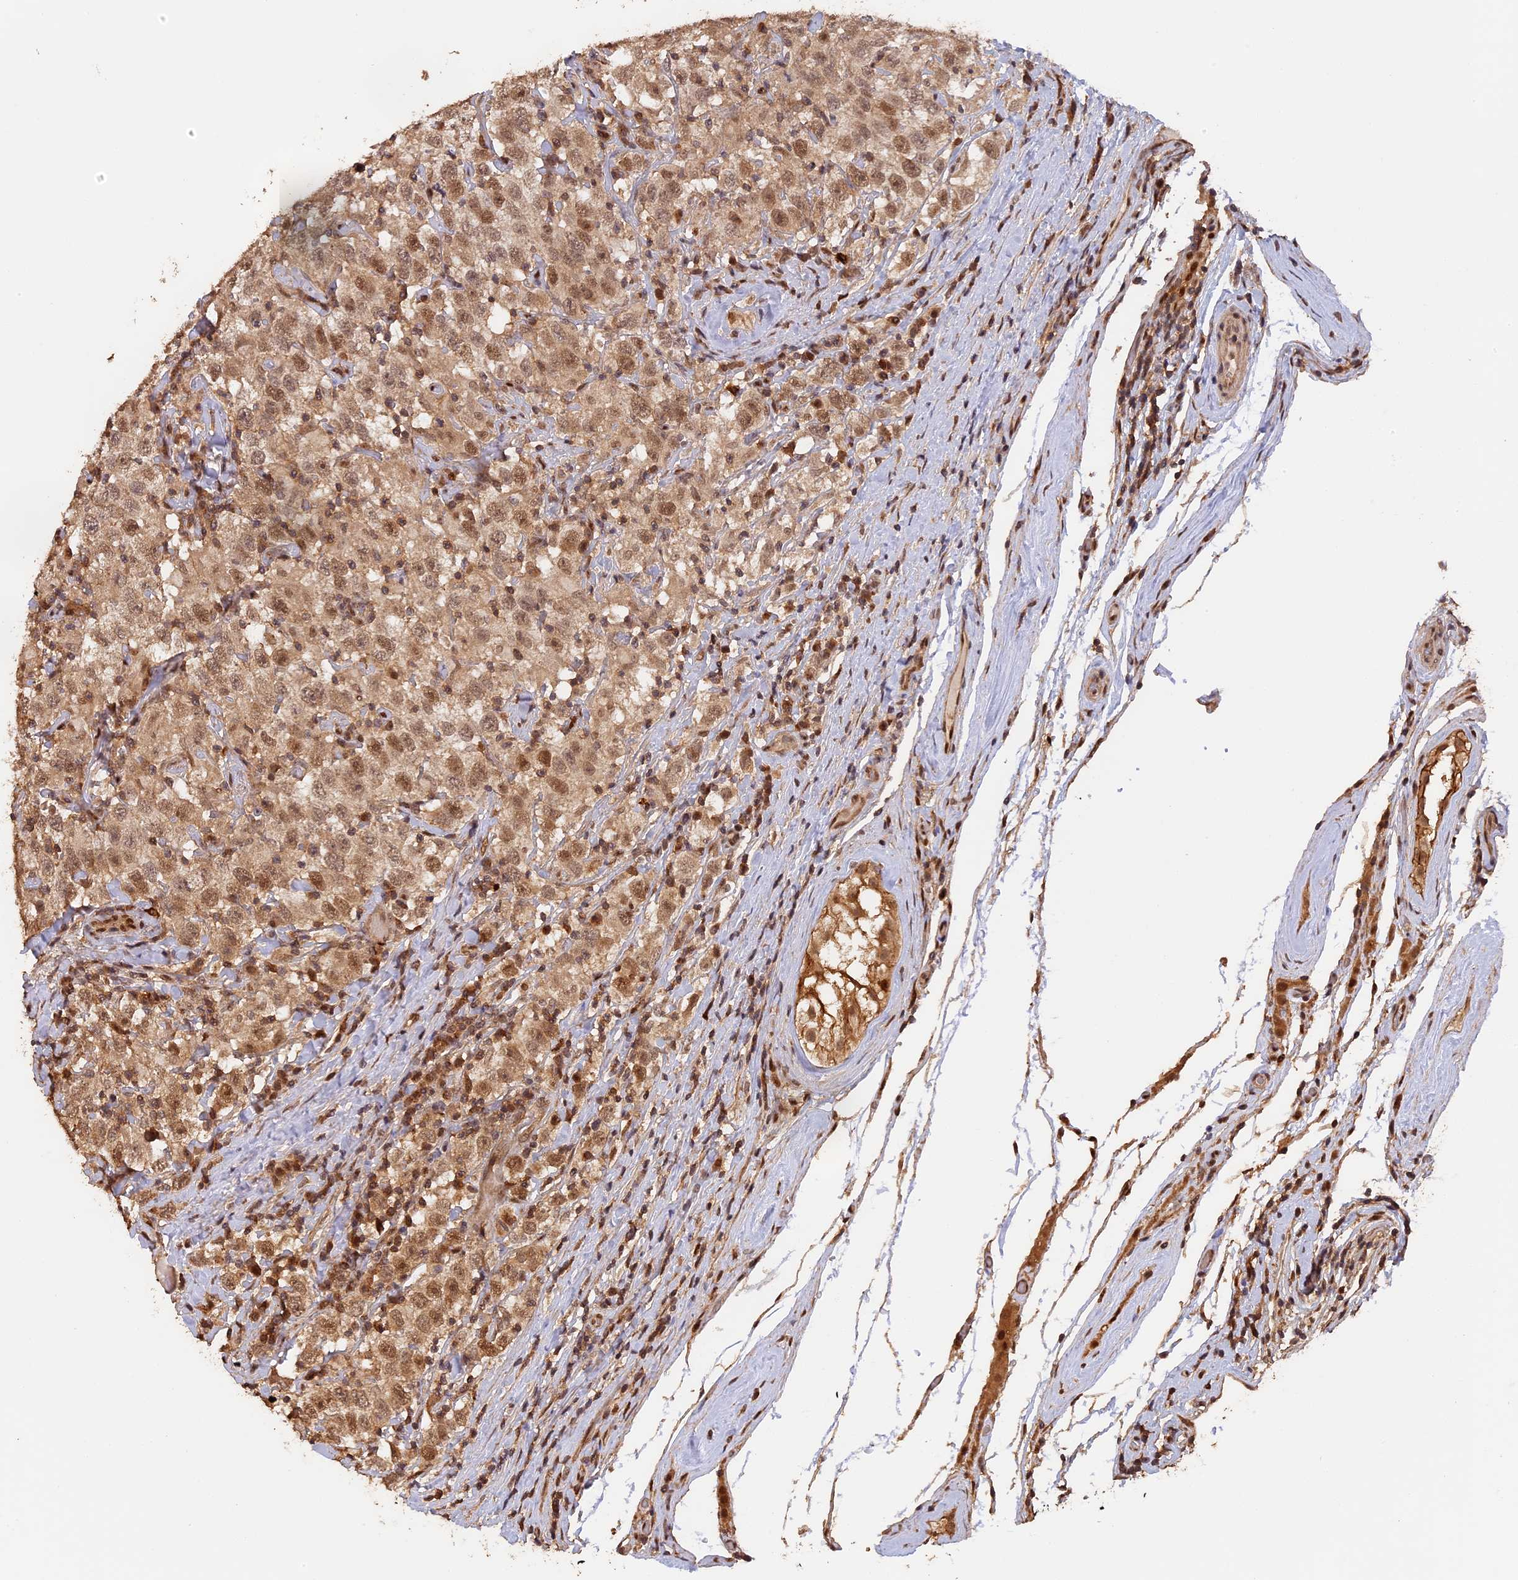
{"staining": {"intensity": "moderate", "quantity": ">75%", "location": "nuclear"}, "tissue": "testis cancer", "cell_type": "Tumor cells", "image_type": "cancer", "snomed": [{"axis": "morphology", "description": "Seminoma, NOS"}, {"axis": "topography", "description": "Testis"}], "caption": "A high-resolution photomicrograph shows IHC staining of testis cancer (seminoma), which reveals moderate nuclear expression in approximately >75% of tumor cells.", "gene": "MYBL2", "patient": {"sex": "male", "age": 41}}